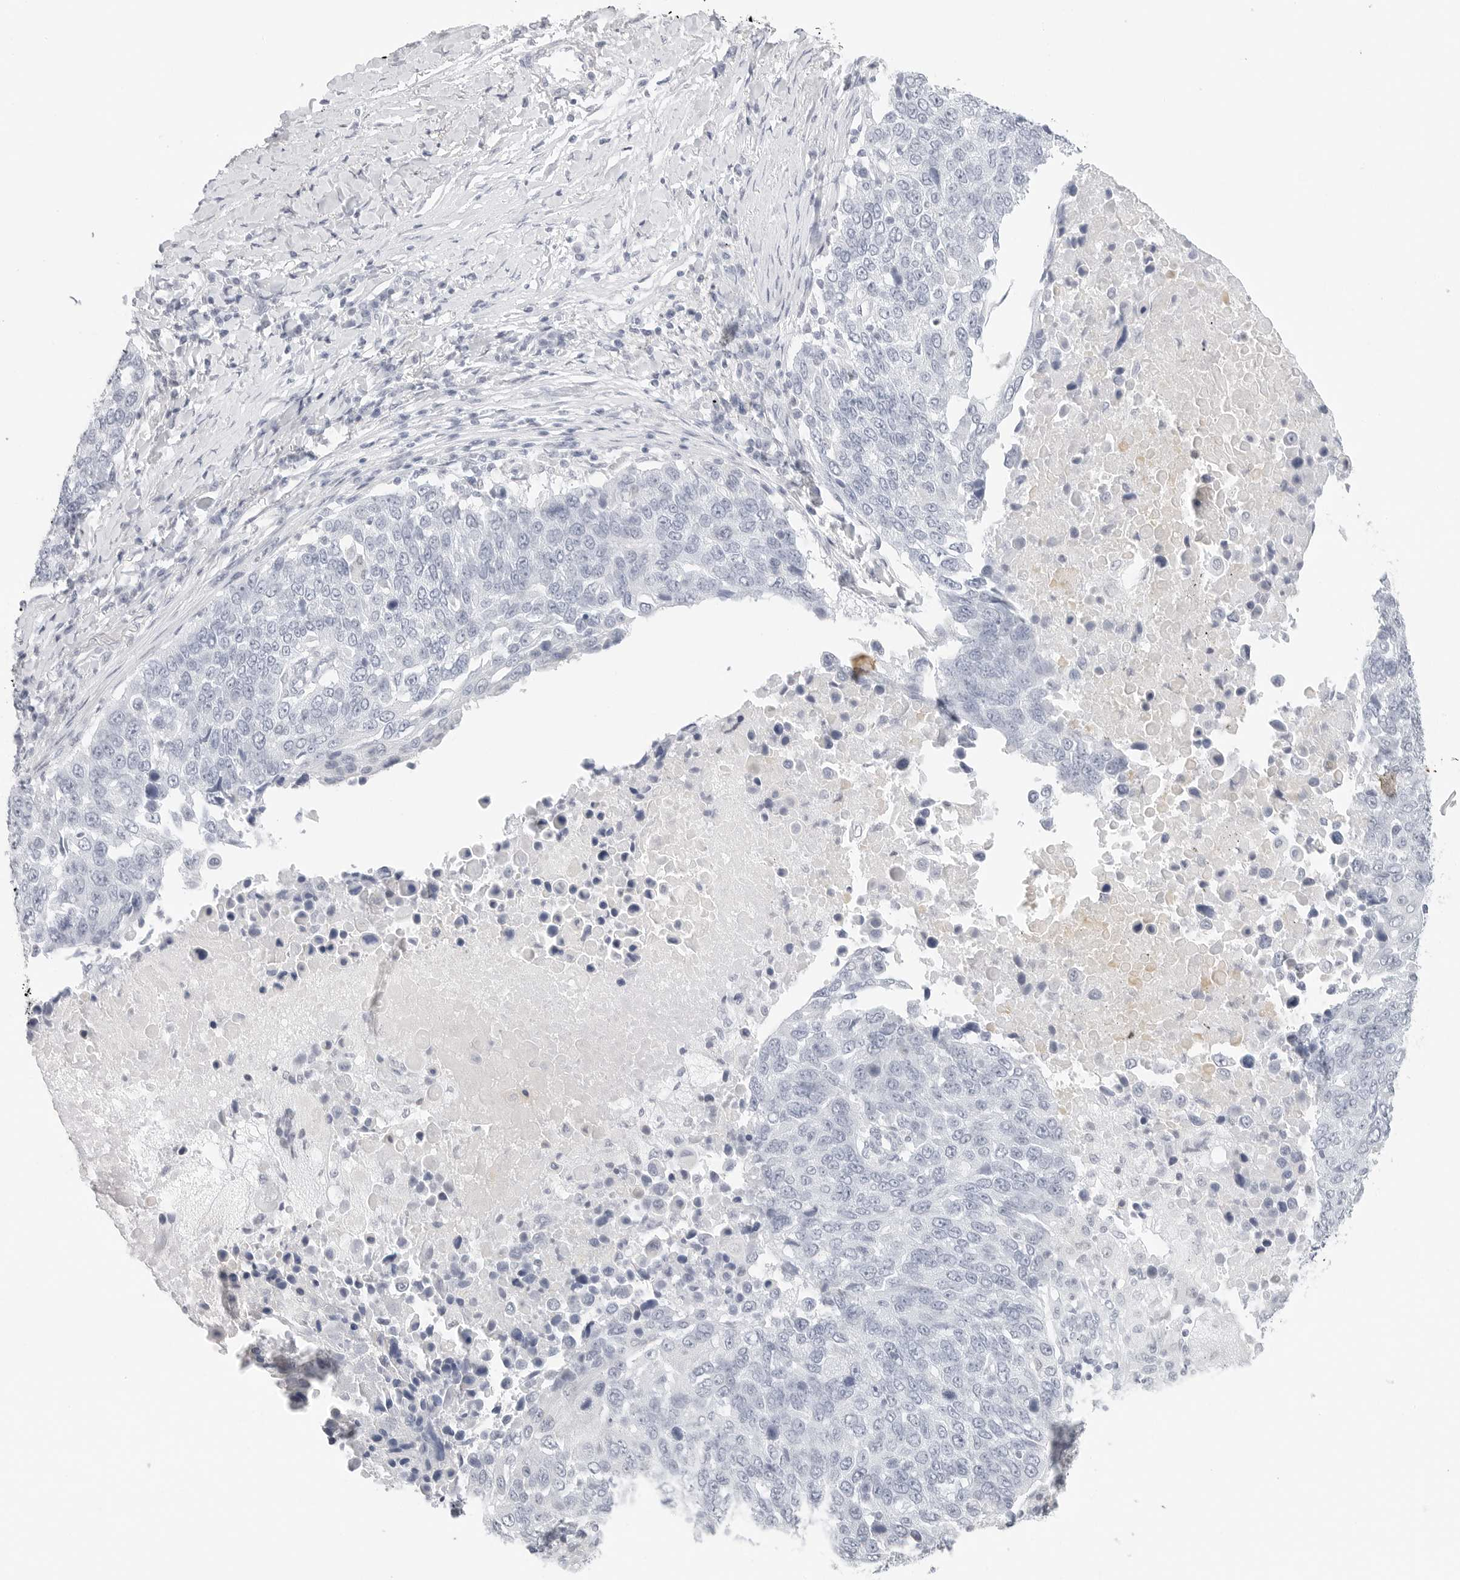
{"staining": {"intensity": "negative", "quantity": "none", "location": "none"}, "tissue": "lung cancer", "cell_type": "Tumor cells", "image_type": "cancer", "snomed": [{"axis": "morphology", "description": "Squamous cell carcinoma, NOS"}, {"axis": "topography", "description": "Lung"}], "caption": "Tumor cells show no significant positivity in lung cancer.", "gene": "HMGCS2", "patient": {"sex": "male", "age": 66}}